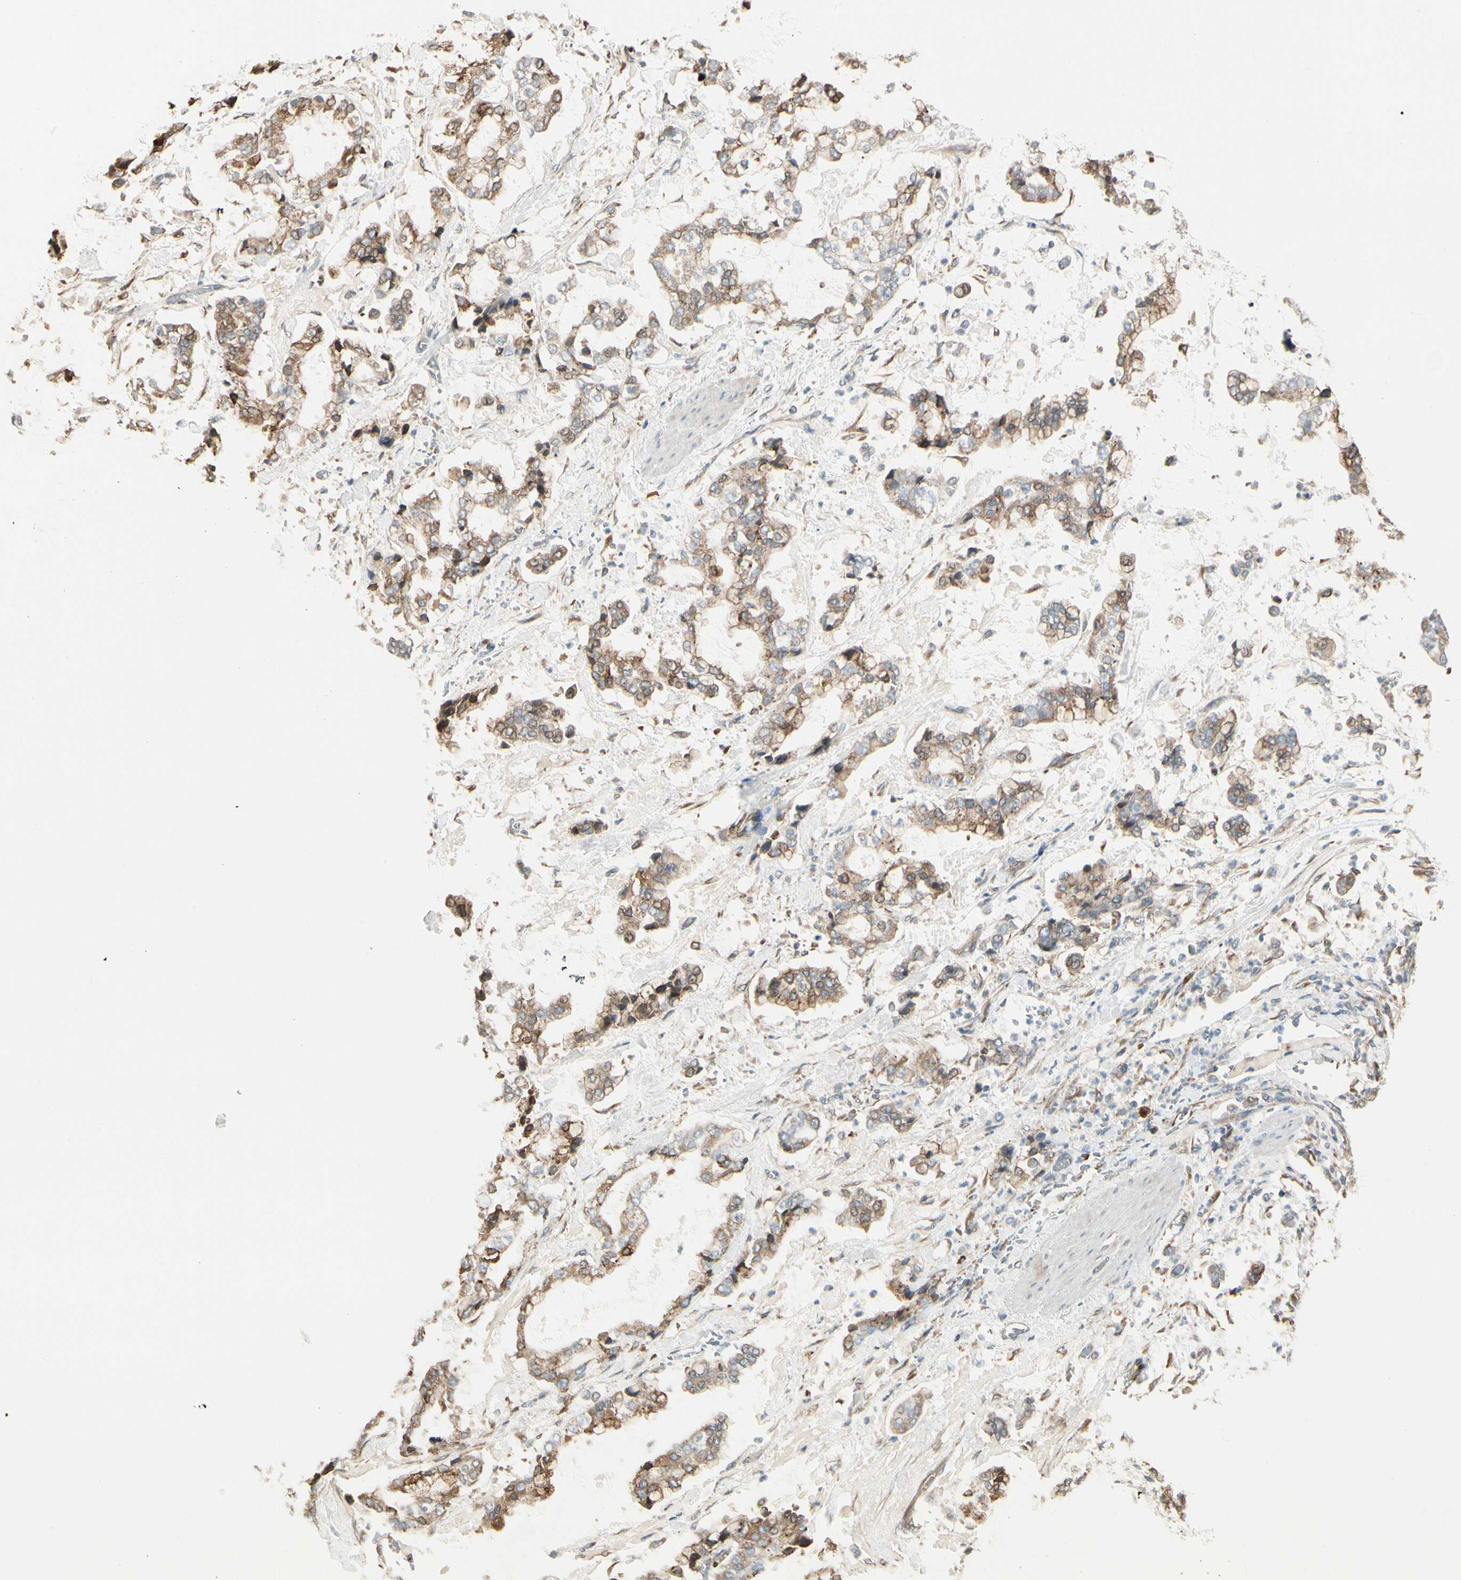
{"staining": {"intensity": "moderate", "quantity": ">75%", "location": "cytoplasmic/membranous"}, "tissue": "stomach cancer", "cell_type": "Tumor cells", "image_type": "cancer", "snomed": [{"axis": "morphology", "description": "Normal tissue, NOS"}, {"axis": "morphology", "description": "Adenocarcinoma, NOS"}, {"axis": "topography", "description": "Stomach, upper"}, {"axis": "topography", "description": "Stomach"}], "caption": "Stomach cancer (adenocarcinoma) stained with immunohistochemistry displays moderate cytoplasmic/membranous staining in about >75% of tumor cells.", "gene": "NUCB2", "patient": {"sex": "male", "age": 76}}